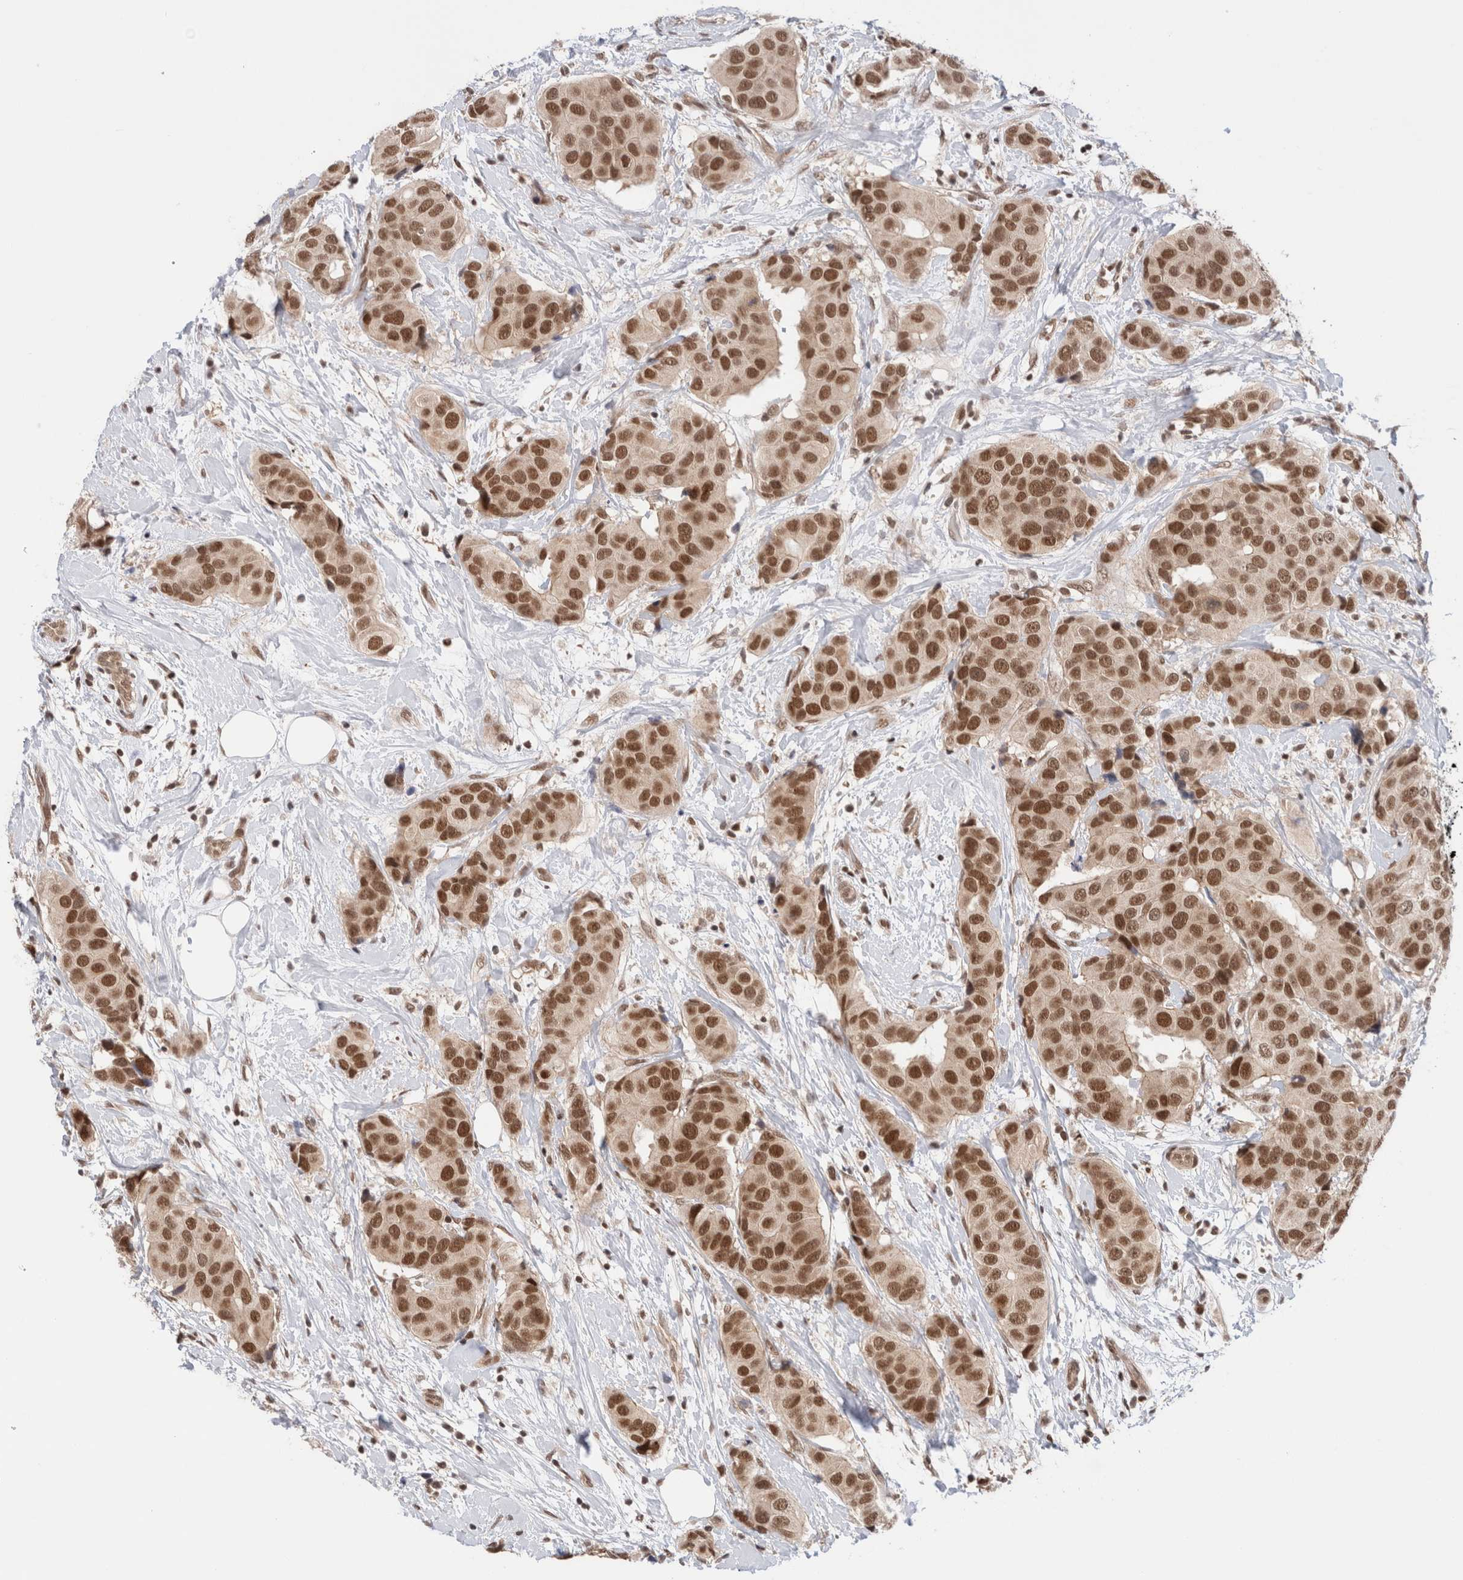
{"staining": {"intensity": "strong", "quantity": ">75%", "location": "nuclear"}, "tissue": "breast cancer", "cell_type": "Tumor cells", "image_type": "cancer", "snomed": [{"axis": "morphology", "description": "Normal tissue, NOS"}, {"axis": "morphology", "description": "Duct carcinoma"}, {"axis": "topography", "description": "Breast"}], "caption": "DAB immunohistochemical staining of human intraductal carcinoma (breast) exhibits strong nuclear protein positivity in approximately >75% of tumor cells. (Stains: DAB (3,3'-diaminobenzidine) in brown, nuclei in blue, Microscopy: brightfield microscopy at high magnification).", "gene": "GATAD2A", "patient": {"sex": "female", "age": 39}}